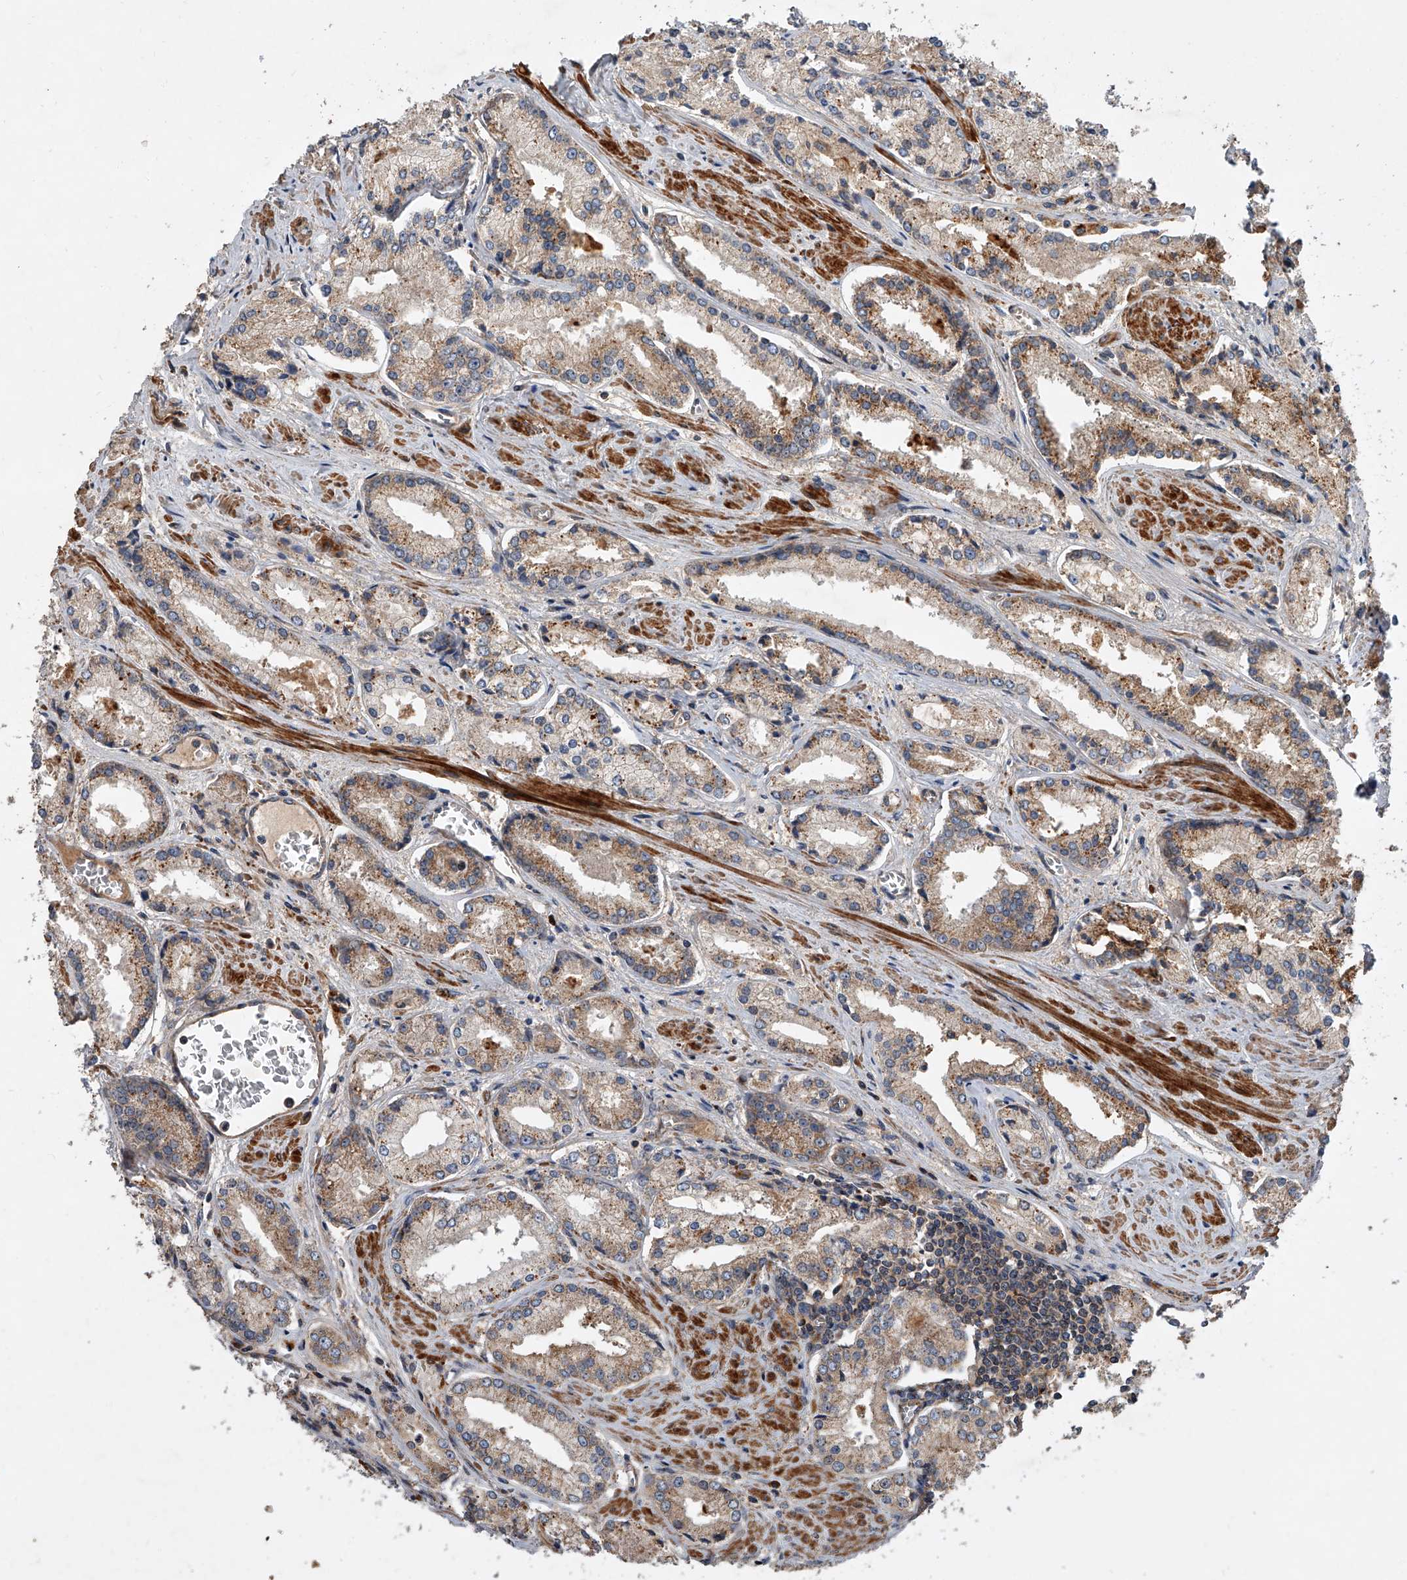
{"staining": {"intensity": "moderate", "quantity": ">75%", "location": "cytoplasmic/membranous"}, "tissue": "prostate cancer", "cell_type": "Tumor cells", "image_type": "cancer", "snomed": [{"axis": "morphology", "description": "Adenocarcinoma, Low grade"}, {"axis": "topography", "description": "Prostate"}], "caption": "Protein positivity by IHC reveals moderate cytoplasmic/membranous staining in about >75% of tumor cells in prostate cancer (low-grade adenocarcinoma).", "gene": "USP47", "patient": {"sex": "male", "age": 54}}